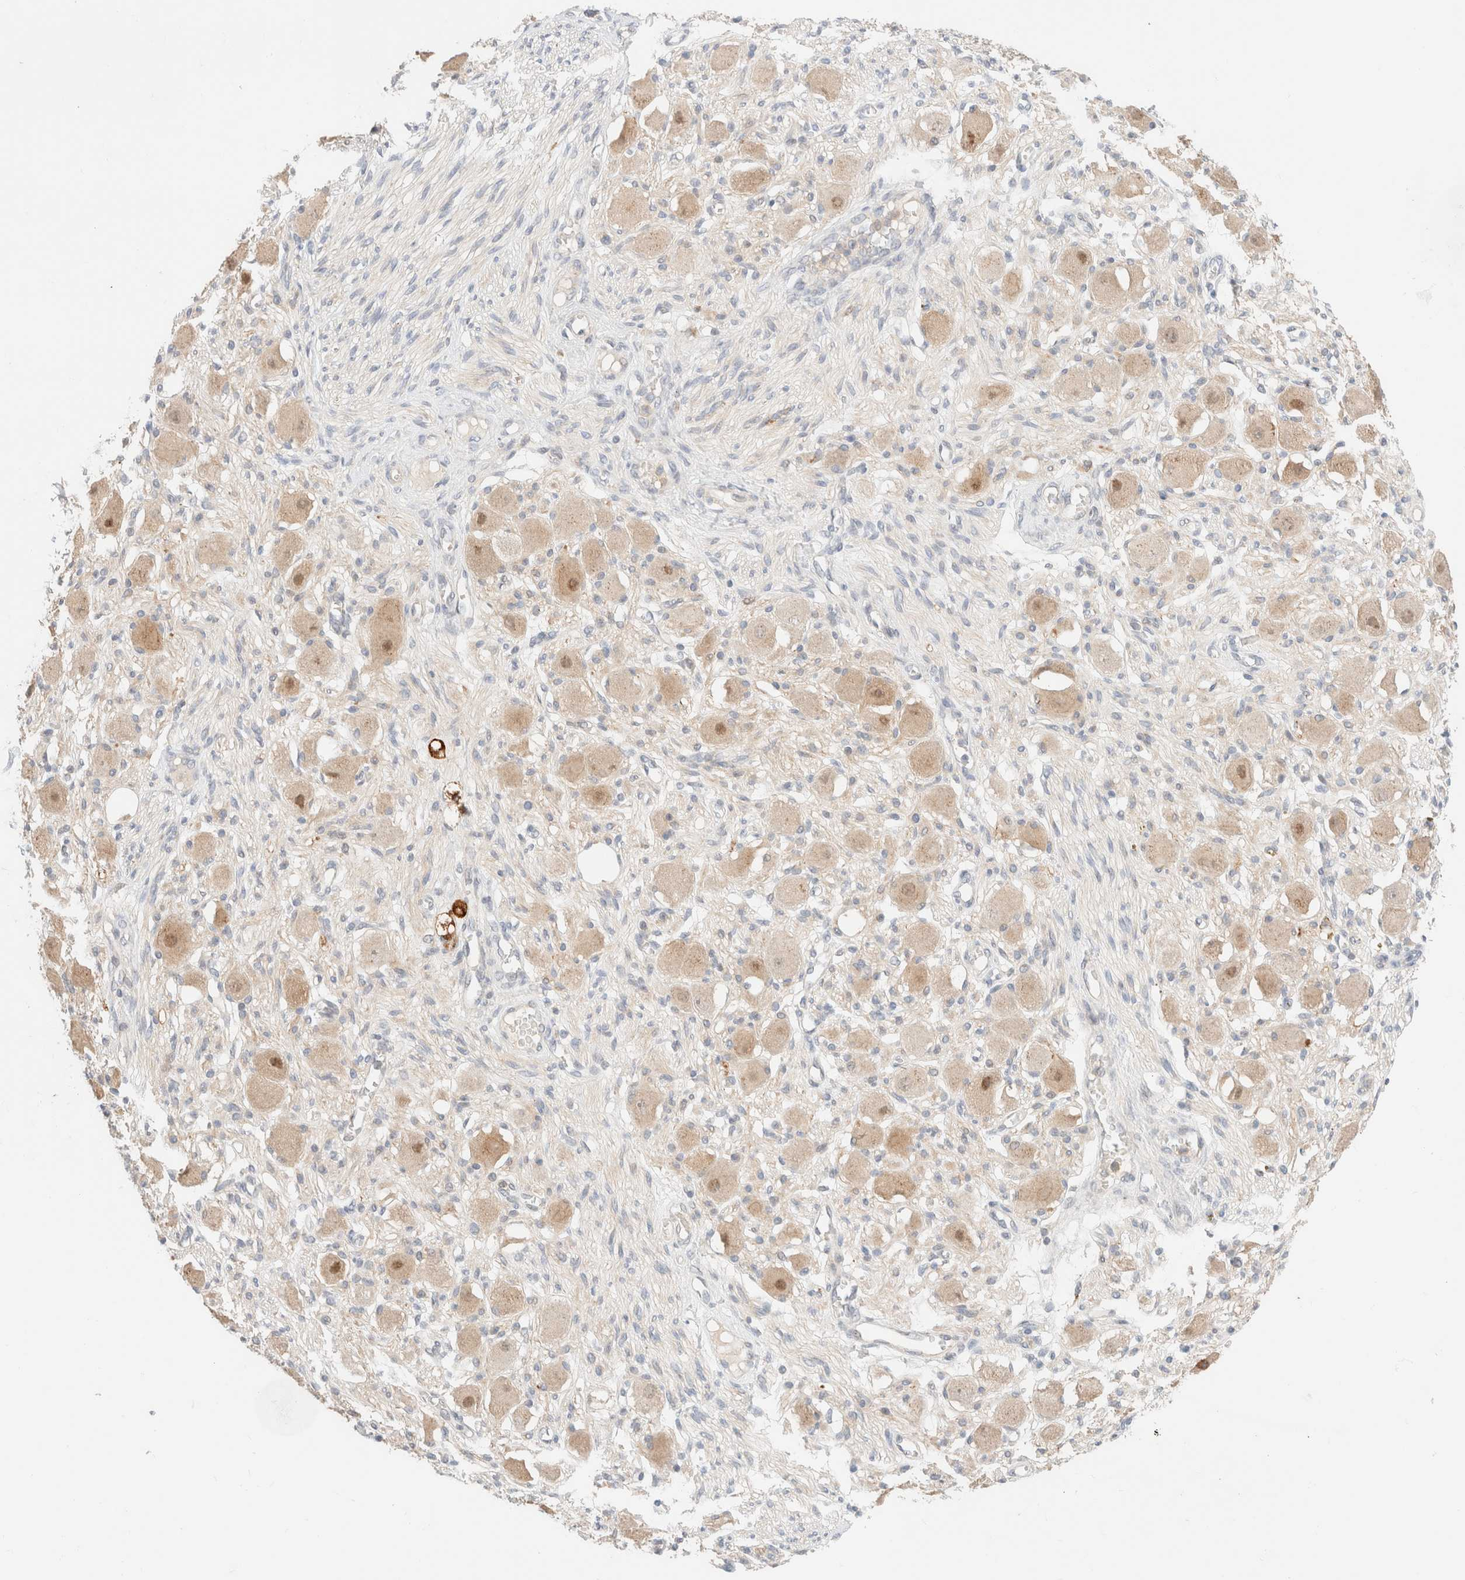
{"staining": {"intensity": "weak", "quantity": "<25%", "location": "cytoplasmic/membranous"}, "tissue": "adipose tissue", "cell_type": "Adipocytes", "image_type": "normal", "snomed": [{"axis": "morphology", "description": "Normal tissue, NOS"}, {"axis": "topography", "description": "Kidney"}, {"axis": "topography", "description": "Peripheral nerve tissue"}], "caption": "IHC photomicrograph of unremarkable adipose tissue: adipose tissue stained with DAB shows no significant protein positivity in adipocytes.", "gene": "SGSM2", "patient": {"sex": "male", "age": 7}}